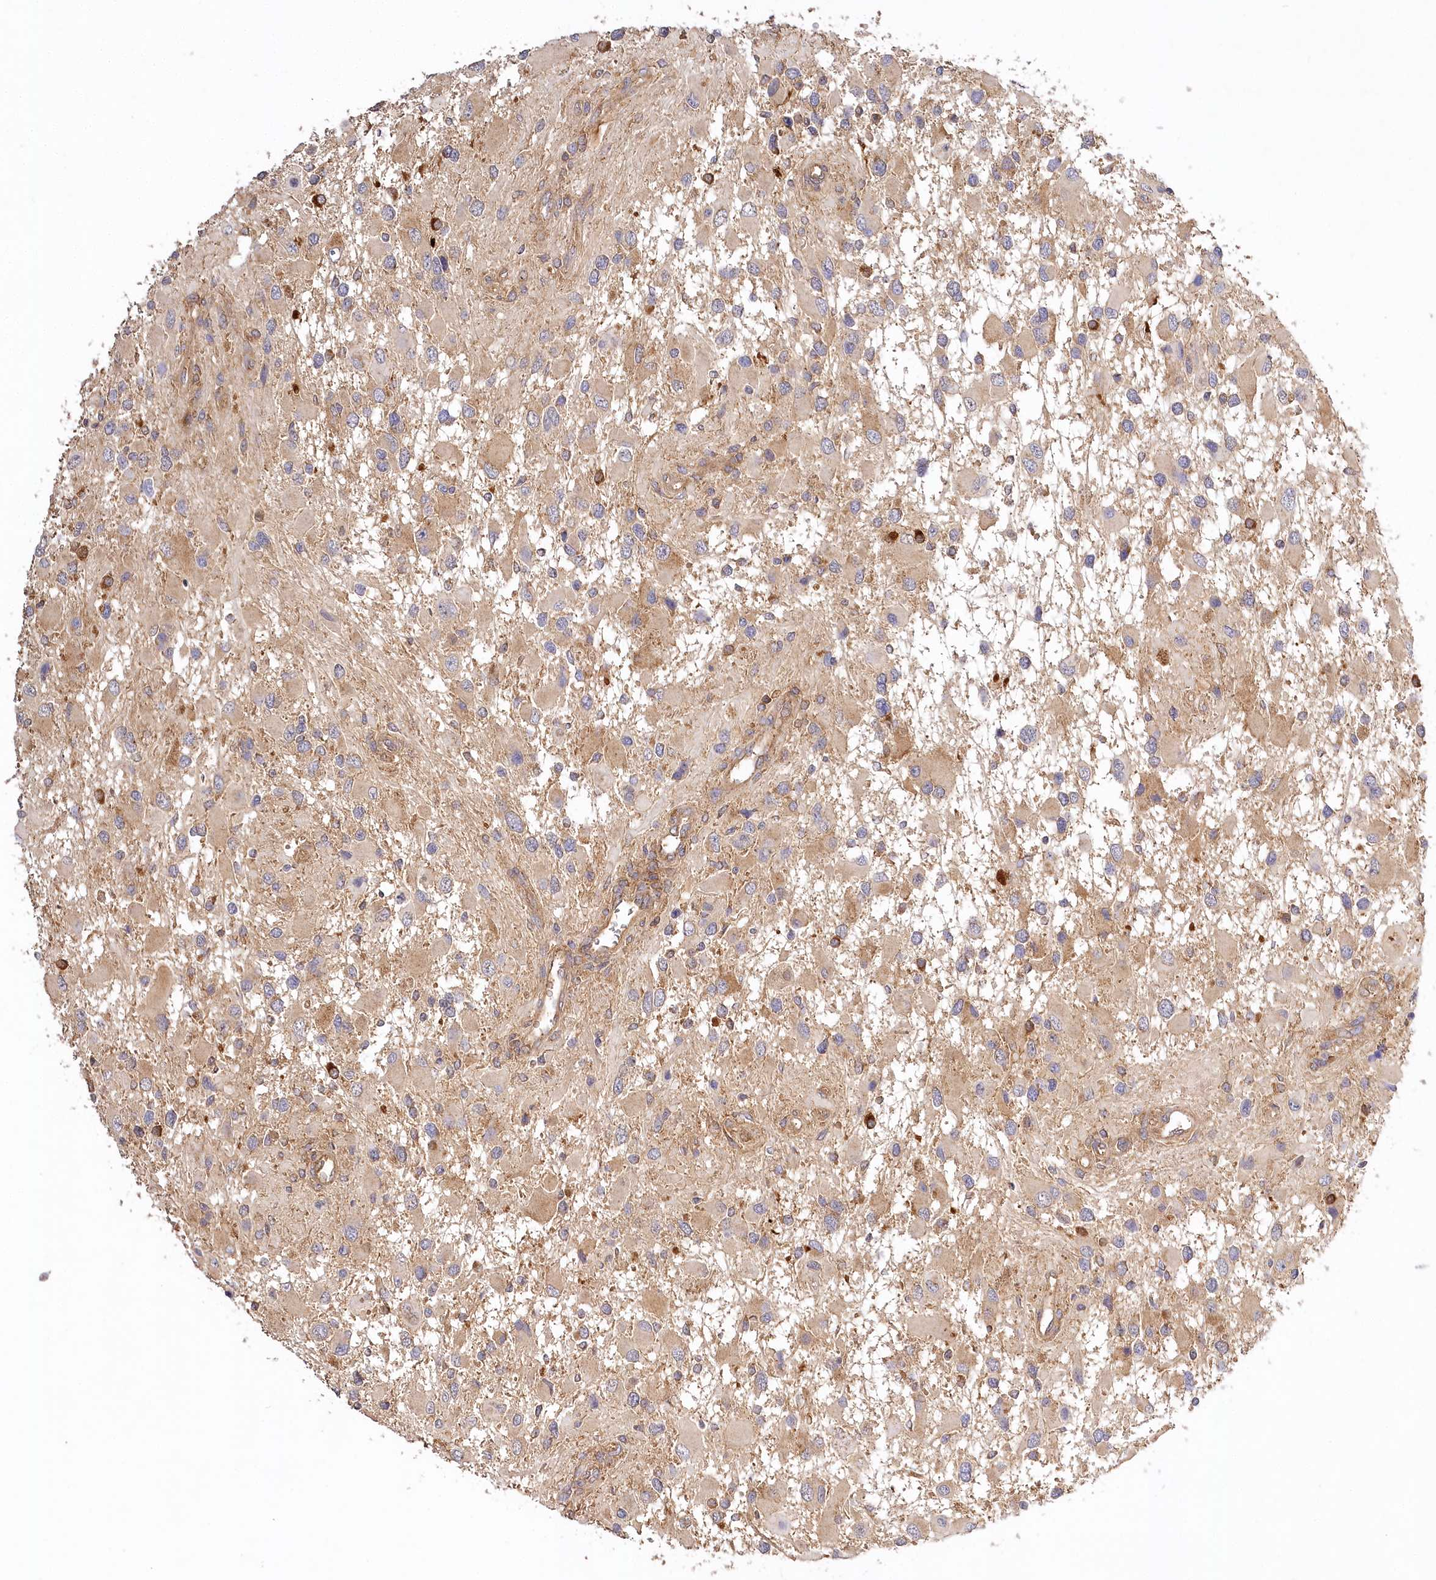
{"staining": {"intensity": "weak", "quantity": "<25%", "location": "cytoplasmic/membranous"}, "tissue": "glioma", "cell_type": "Tumor cells", "image_type": "cancer", "snomed": [{"axis": "morphology", "description": "Glioma, malignant, High grade"}, {"axis": "topography", "description": "Brain"}], "caption": "This image is of glioma stained with immunohistochemistry (IHC) to label a protein in brown with the nuclei are counter-stained blue. There is no positivity in tumor cells.", "gene": "LSS", "patient": {"sex": "male", "age": 53}}